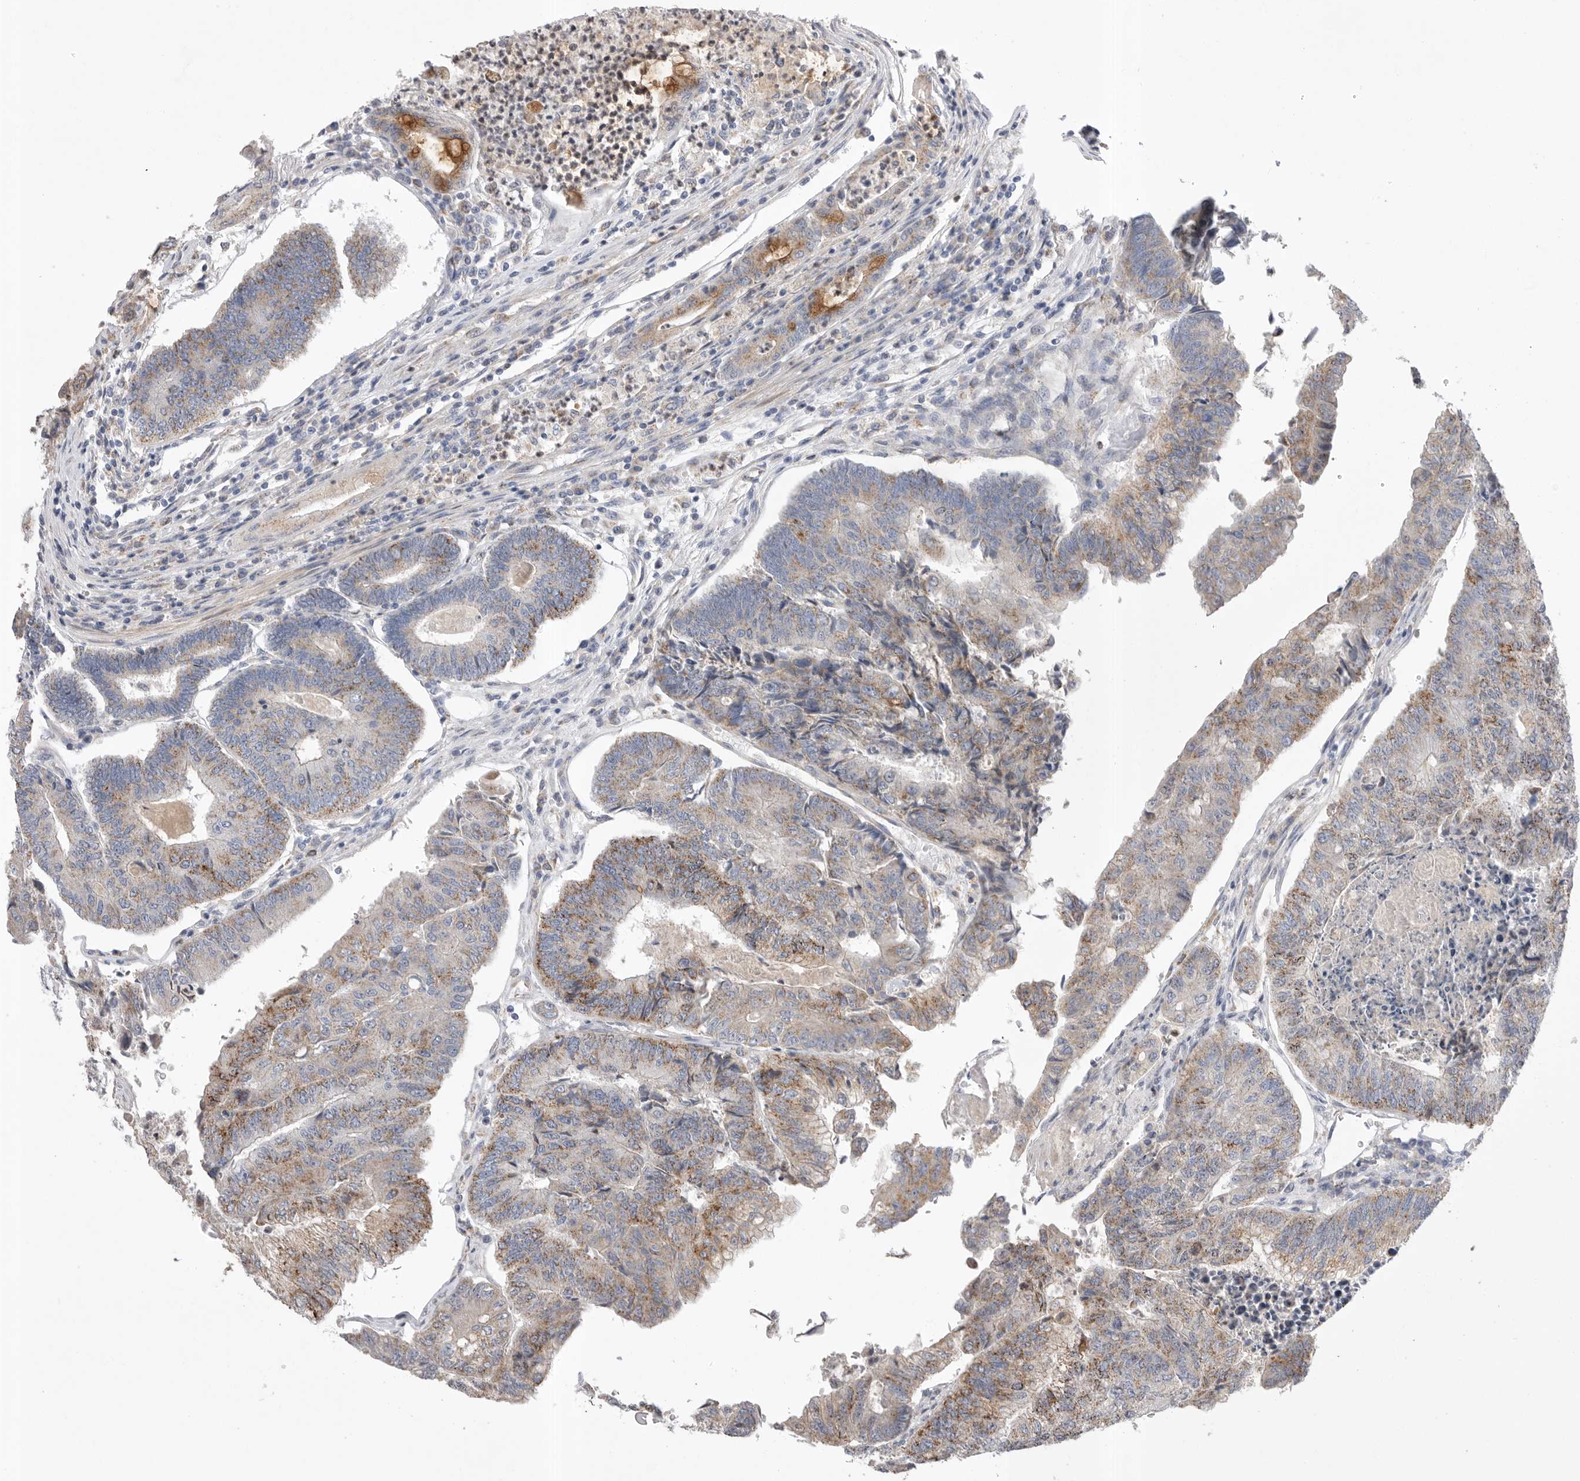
{"staining": {"intensity": "moderate", "quantity": "<25%", "location": "cytoplasmic/membranous"}, "tissue": "colorectal cancer", "cell_type": "Tumor cells", "image_type": "cancer", "snomed": [{"axis": "morphology", "description": "Adenocarcinoma, NOS"}, {"axis": "topography", "description": "Colon"}], "caption": "The histopathology image demonstrates a brown stain indicating the presence of a protein in the cytoplasmic/membranous of tumor cells in colorectal cancer. The staining is performed using DAB brown chromogen to label protein expression. The nuclei are counter-stained blue using hematoxylin.", "gene": "CCDC126", "patient": {"sex": "female", "age": 67}}